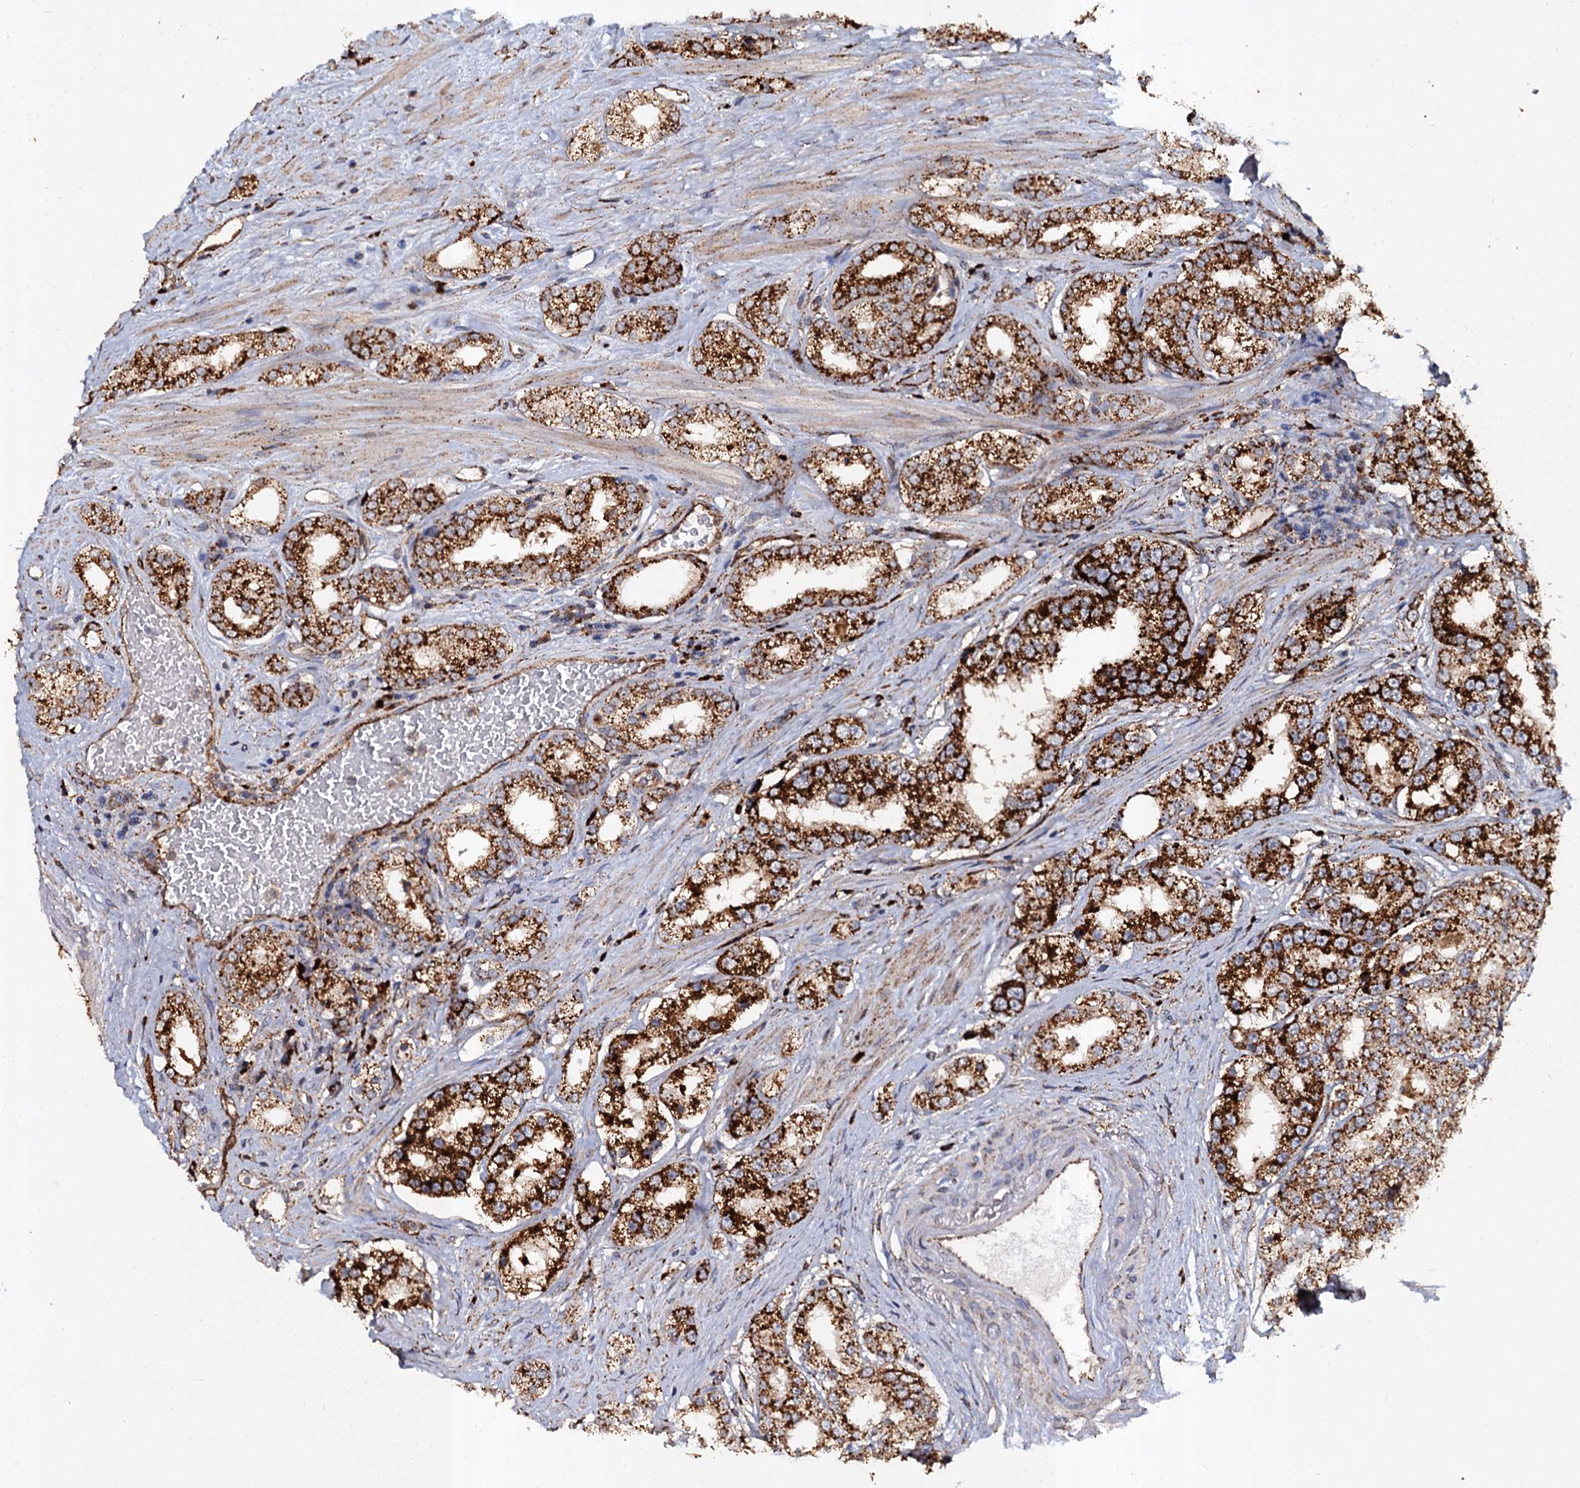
{"staining": {"intensity": "strong", "quantity": ">75%", "location": "cytoplasmic/membranous"}, "tissue": "prostate cancer", "cell_type": "Tumor cells", "image_type": "cancer", "snomed": [{"axis": "morphology", "description": "Normal tissue, NOS"}, {"axis": "morphology", "description": "Adenocarcinoma, High grade"}, {"axis": "topography", "description": "Prostate"}], "caption": "Immunohistochemical staining of prostate cancer displays high levels of strong cytoplasmic/membranous expression in approximately >75% of tumor cells. (brown staining indicates protein expression, while blue staining denotes nuclei).", "gene": "GBA1", "patient": {"sex": "male", "age": 83}}